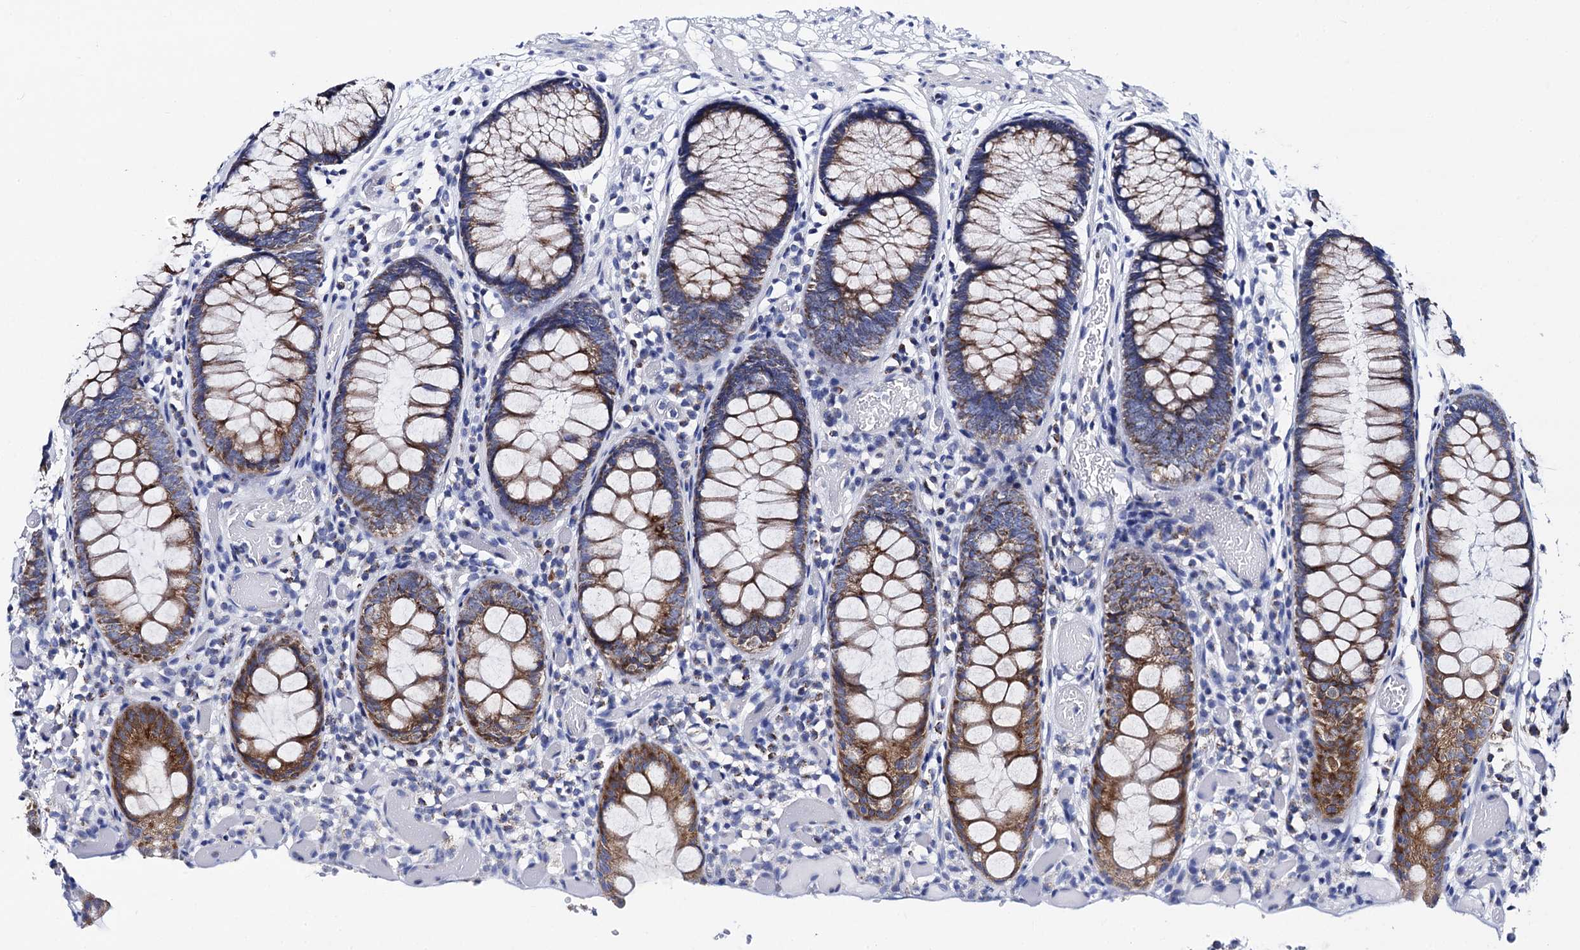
{"staining": {"intensity": "negative", "quantity": "none", "location": "none"}, "tissue": "colon", "cell_type": "Endothelial cells", "image_type": "normal", "snomed": [{"axis": "morphology", "description": "Normal tissue, NOS"}, {"axis": "topography", "description": "Colon"}], "caption": "DAB immunohistochemical staining of benign human colon displays no significant expression in endothelial cells.", "gene": "ACADSB", "patient": {"sex": "male", "age": 14}}